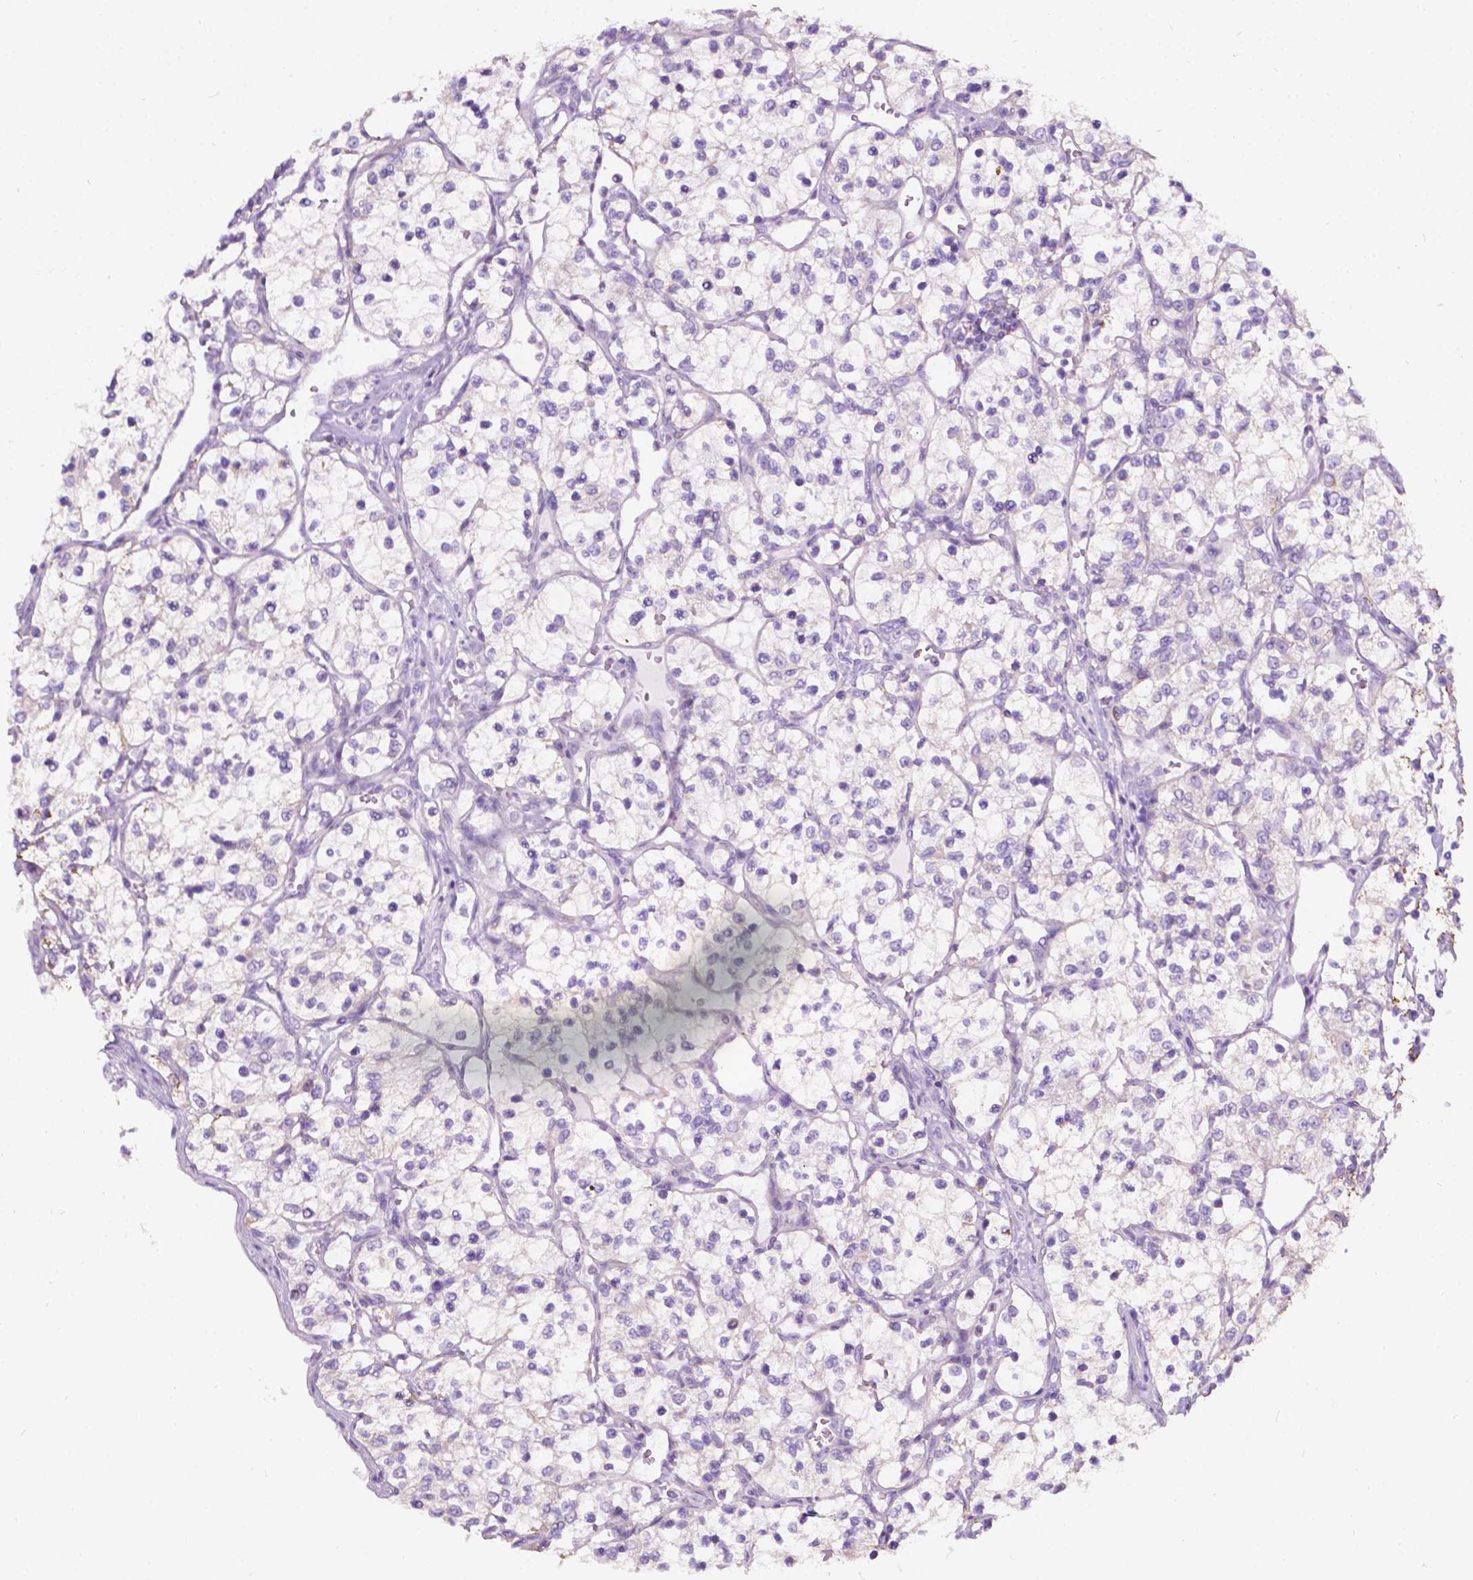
{"staining": {"intensity": "negative", "quantity": "none", "location": "none"}, "tissue": "renal cancer", "cell_type": "Tumor cells", "image_type": "cancer", "snomed": [{"axis": "morphology", "description": "Adenocarcinoma, NOS"}, {"axis": "topography", "description": "Kidney"}], "caption": "The IHC photomicrograph has no significant staining in tumor cells of adenocarcinoma (renal) tissue.", "gene": "NOS1AP", "patient": {"sex": "female", "age": 69}}